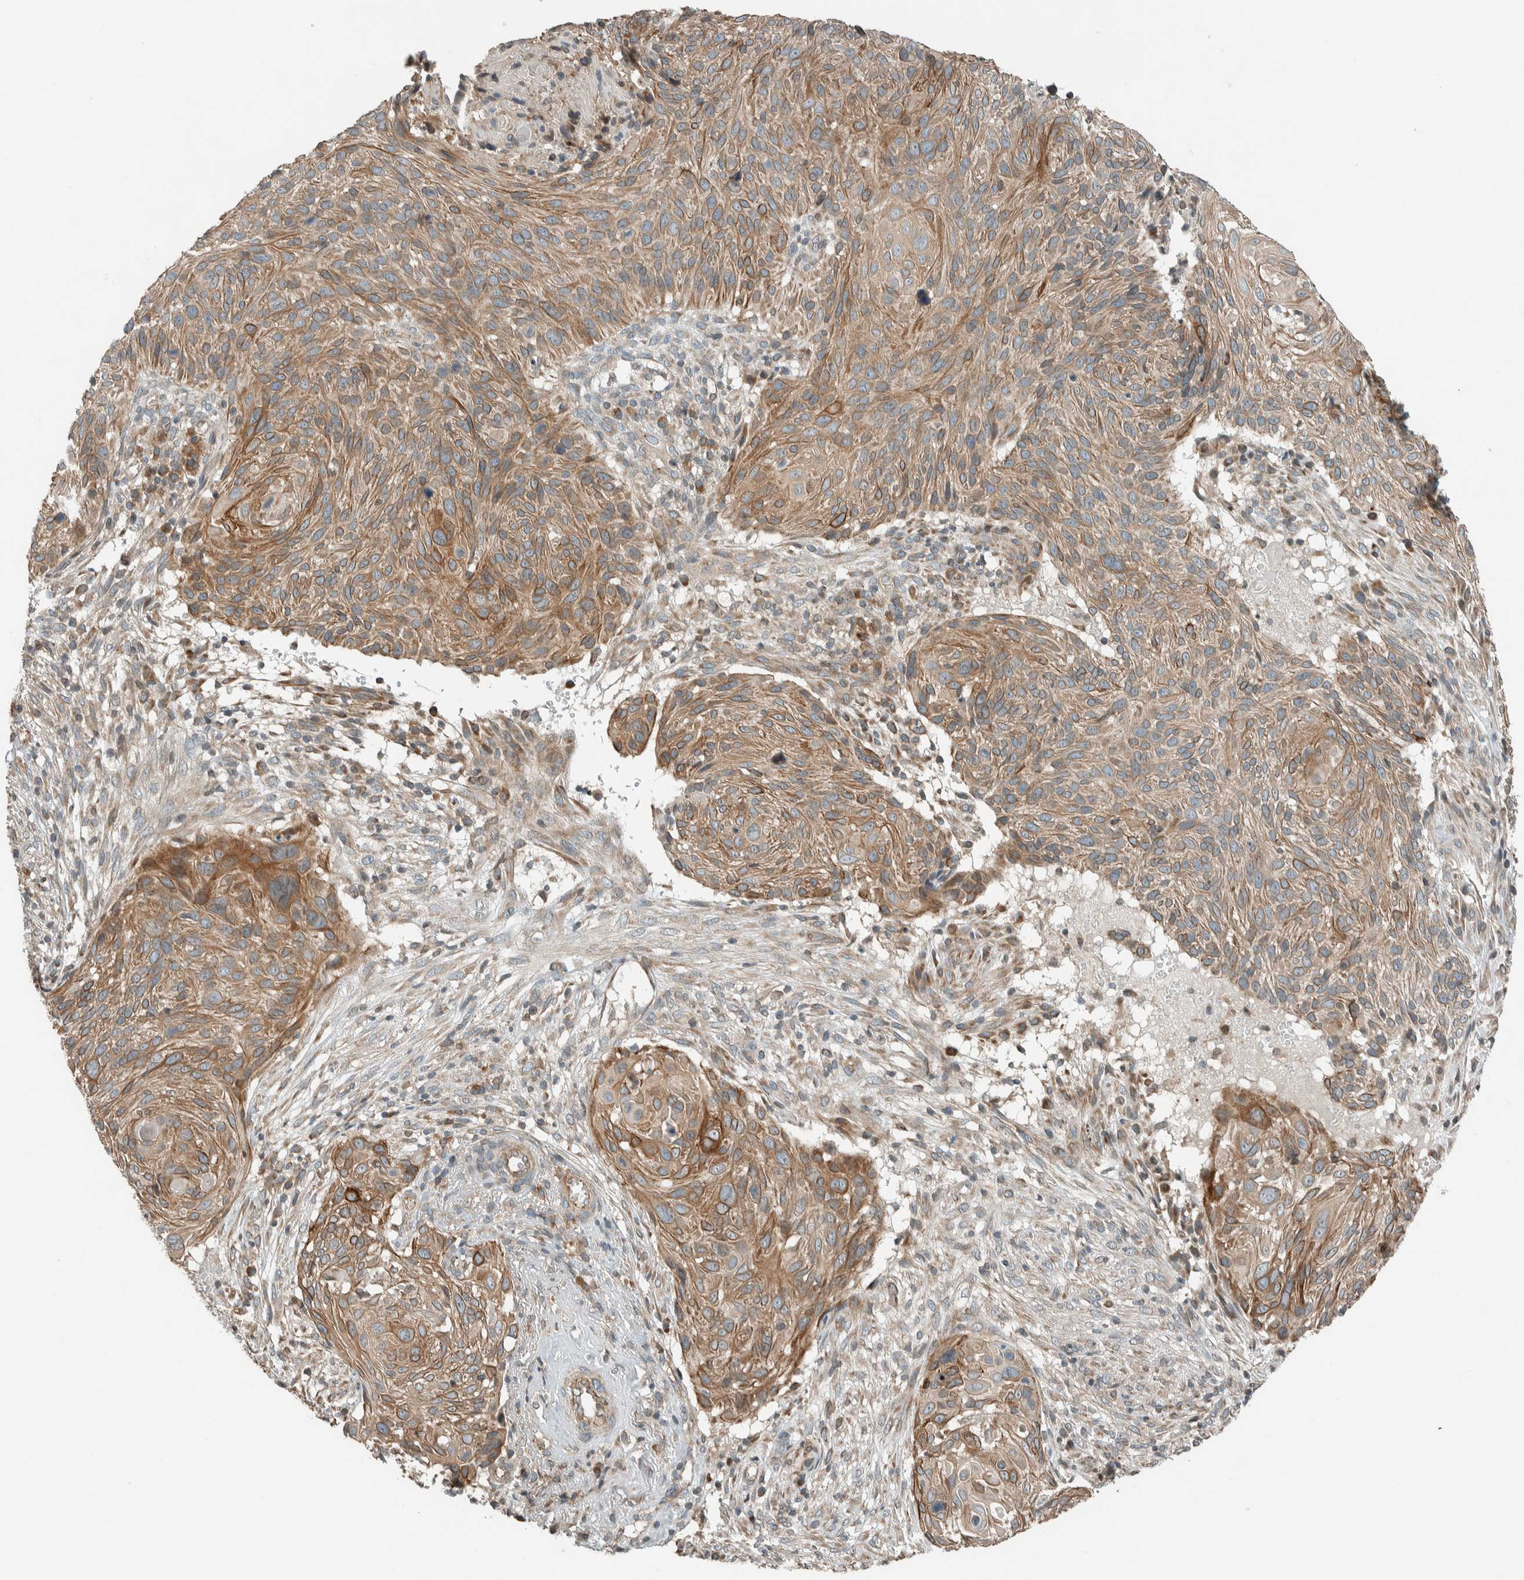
{"staining": {"intensity": "moderate", "quantity": "25%-75%", "location": "cytoplasmic/membranous"}, "tissue": "cervical cancer", "cell_type": "Tumor cells", "image_type": "cancer", "snomed": [{"axis": "morphology", "description": "Squamous cell carcinoma, NOS"}, {"axis": "topography", "description": "Cervix"}], "caption": "Human cervical cancer (squamous cell carcinoma) stained for a protein (brown) exhibits moderate cytoplasmic/membranous positive staining in approximately 25%-75% of tumor cells.", "gene": "SEL1L", "patient": {"sex": "female", "age": 74}}